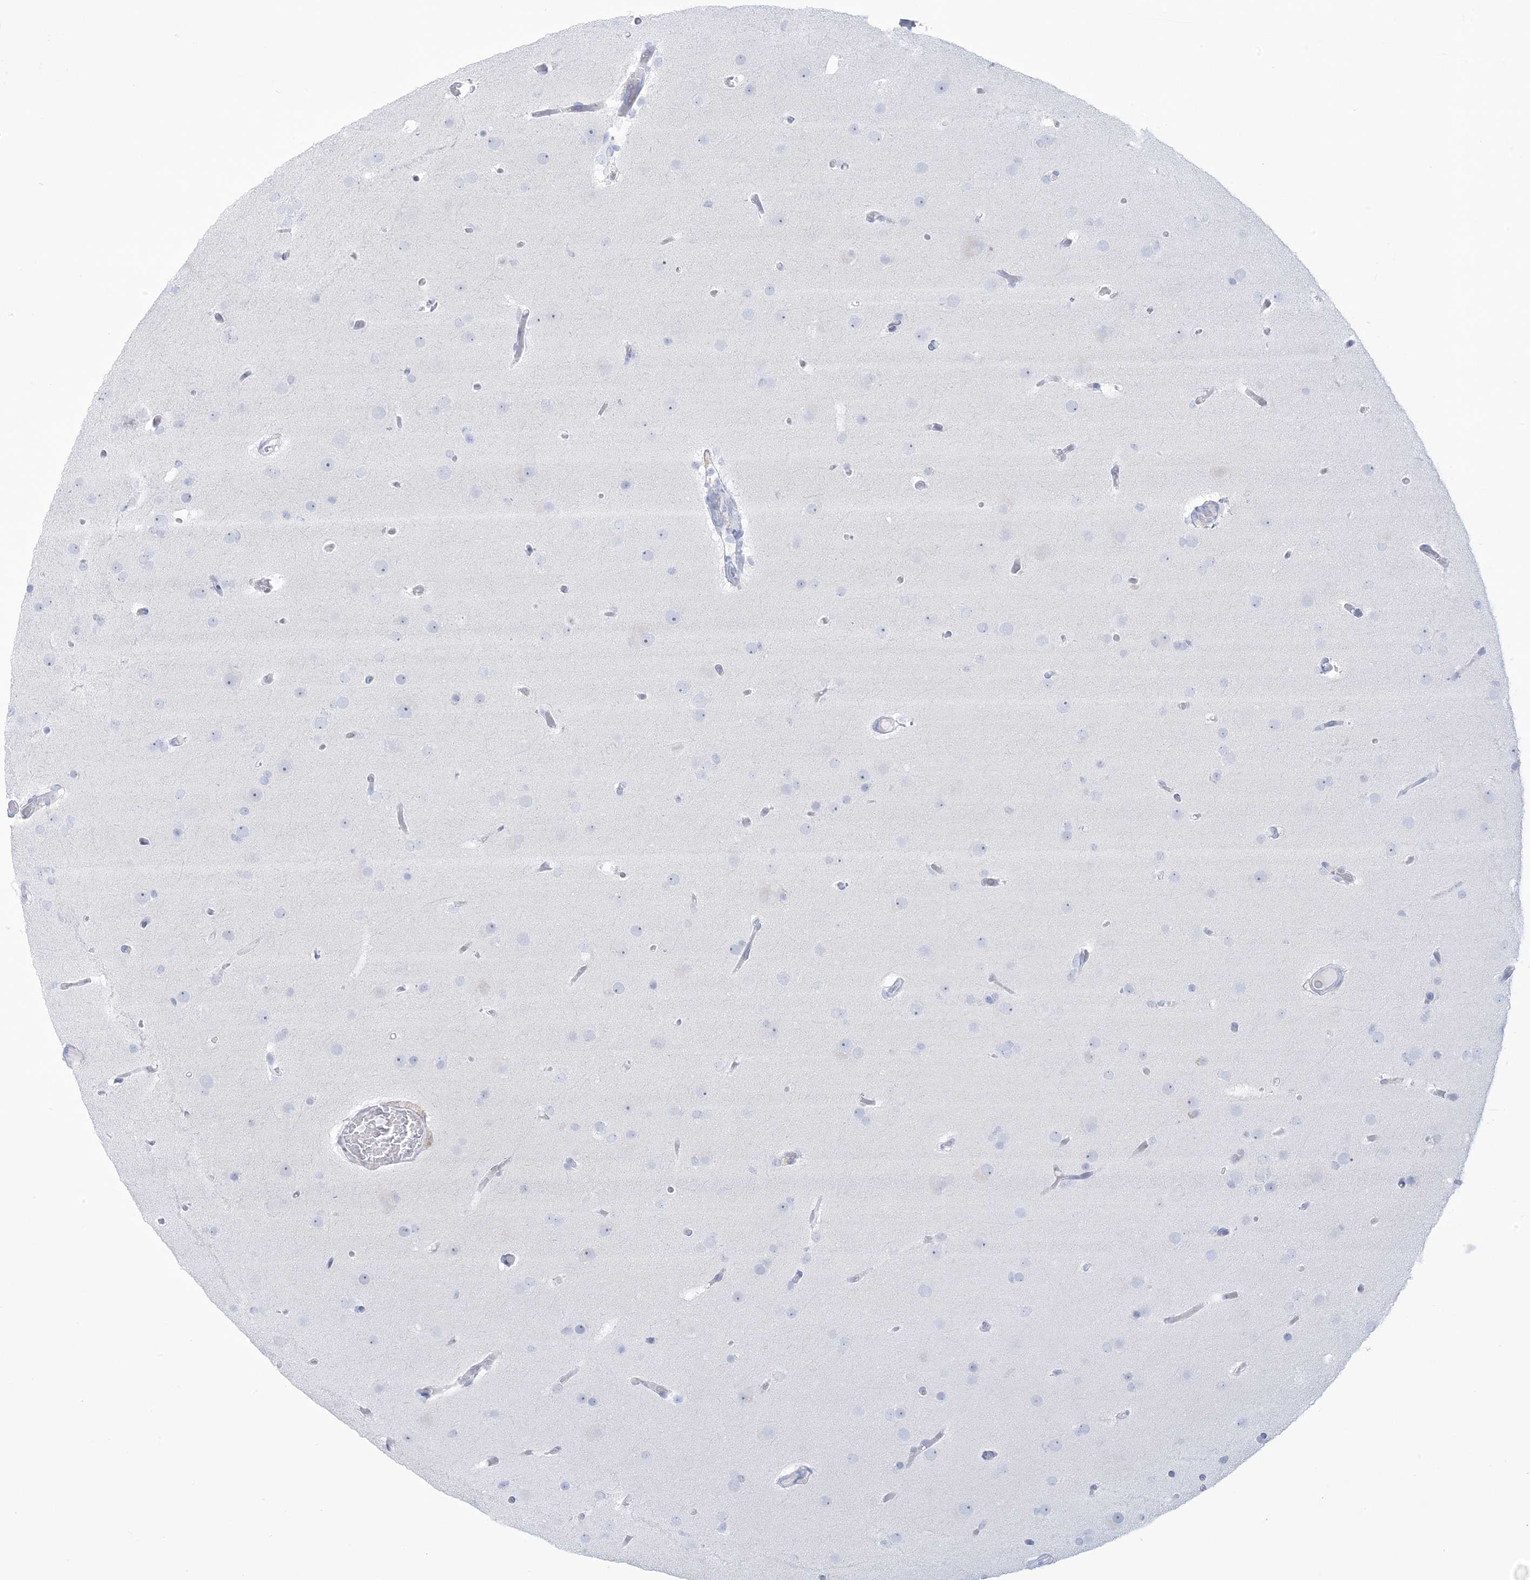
{"staining": {"intensity": "negative", "quantity": "none", "location": "none"}, "tissue": "glioma", "cell_type": "Tumor cells", "image_type": "cancer", "snomed": [{"axis": "morphology", "description": "Glioma, malignant, High grade"}, {"axis": "topography", "description": "Cerebral cortex"}], "caption": "A micrograph of glioma stained for a protein shows no brown staining in tumor cells. Nuclei are stained in blue.", "gene": "AGXT", "patient": {"sex": "female", "age": 36}}